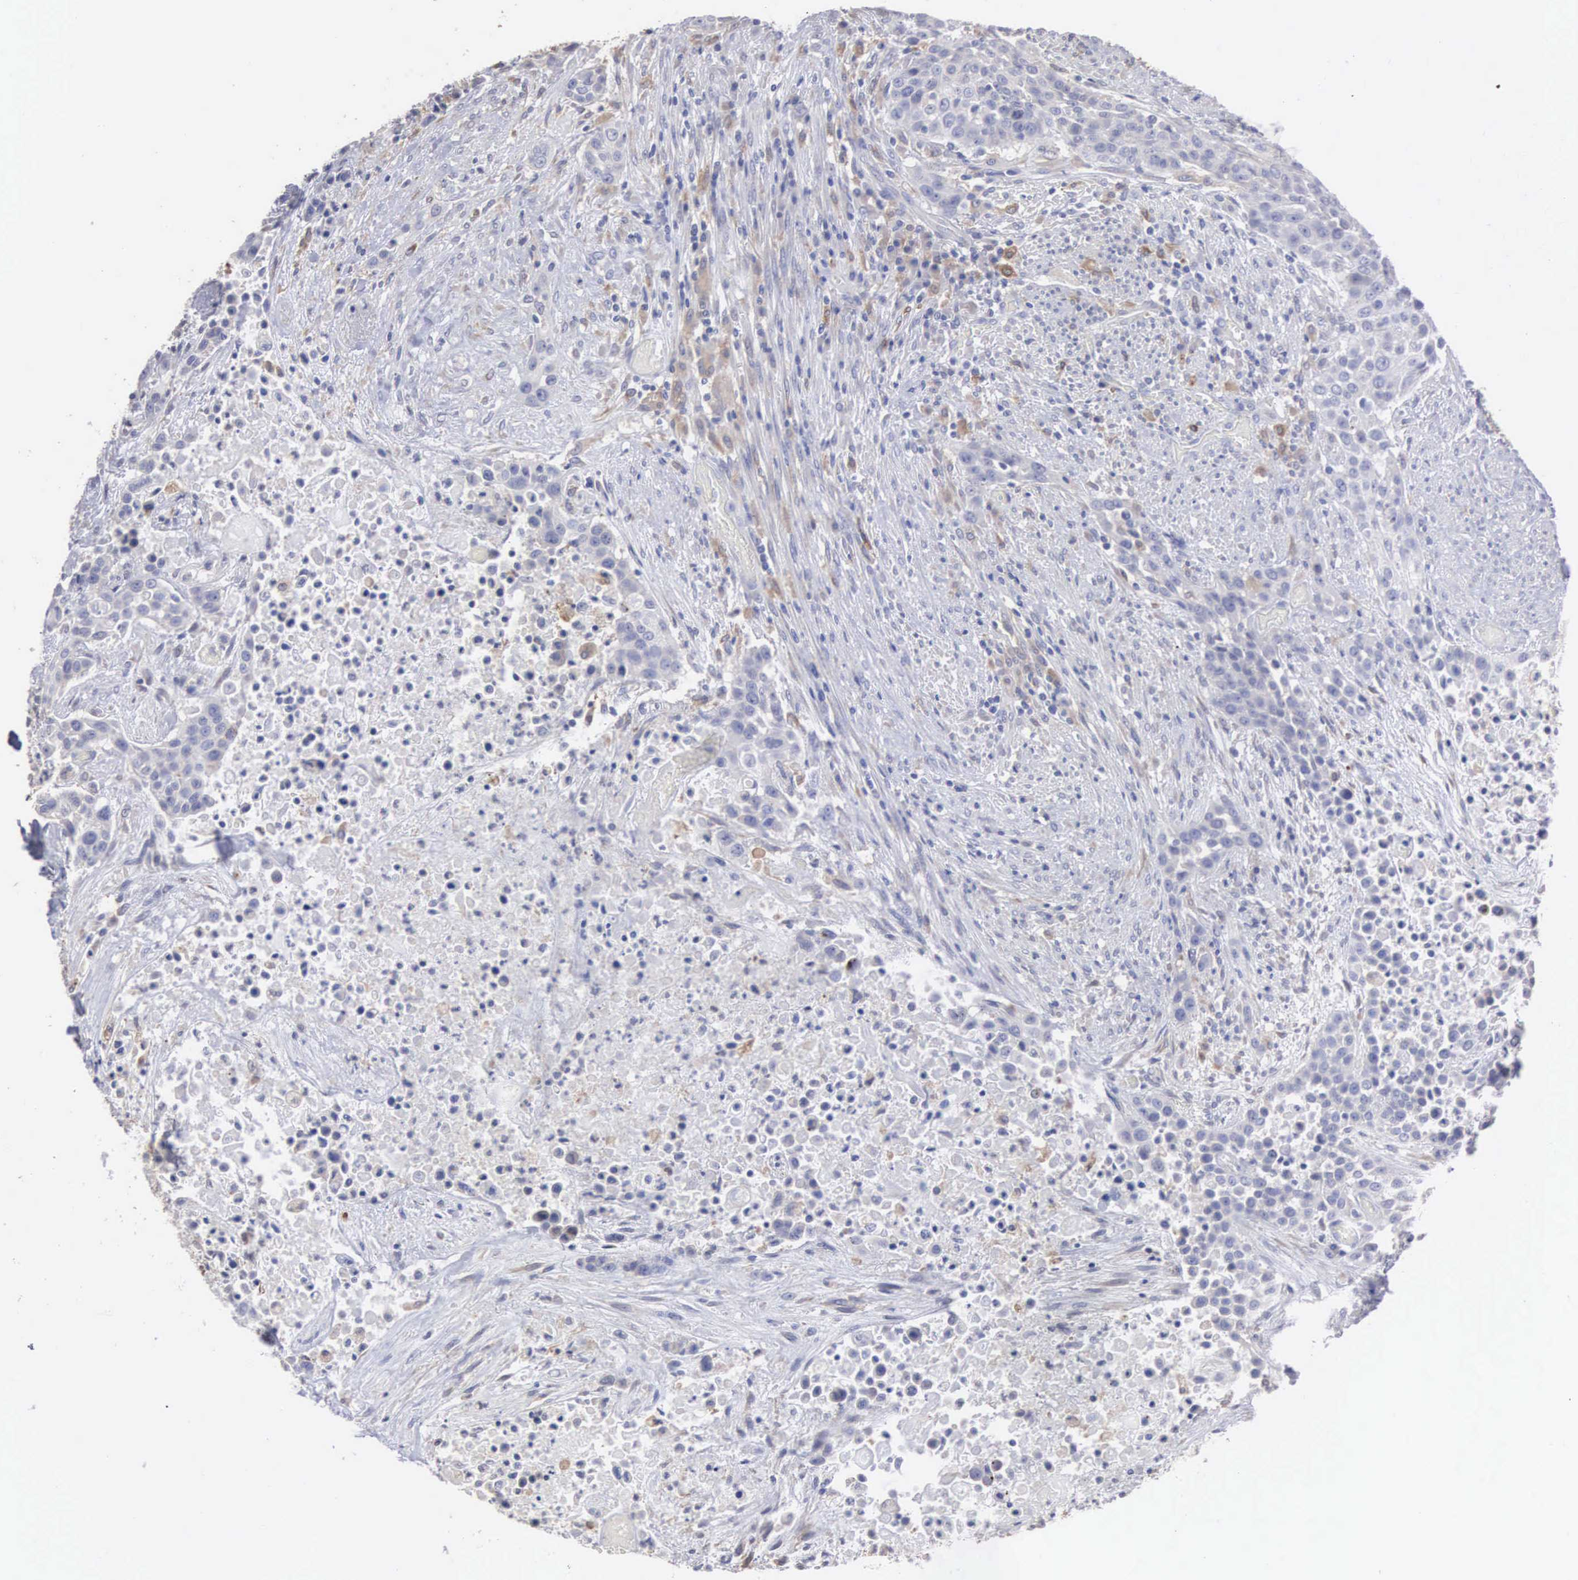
{"staining": {"intensity": "negative", "quantity": "none", "location": "none"}, "tissue": "urothelial cancer", "cell_type": "Tumor cells", "image_type": "cancer", "snomed": [{"axis": "morphology", "description": "Urothelial carcinoma, High grade"}, {"axis": "topography", "description": "Urinary bladder"}], "caption": "DAB (3,3'-diaminobenzidine) immunohistochemical staining of urothelial cancer shows no significant expression in tumor cells.", "gene": "LIN52", "patient": {"sex": "male", "age": 74}}